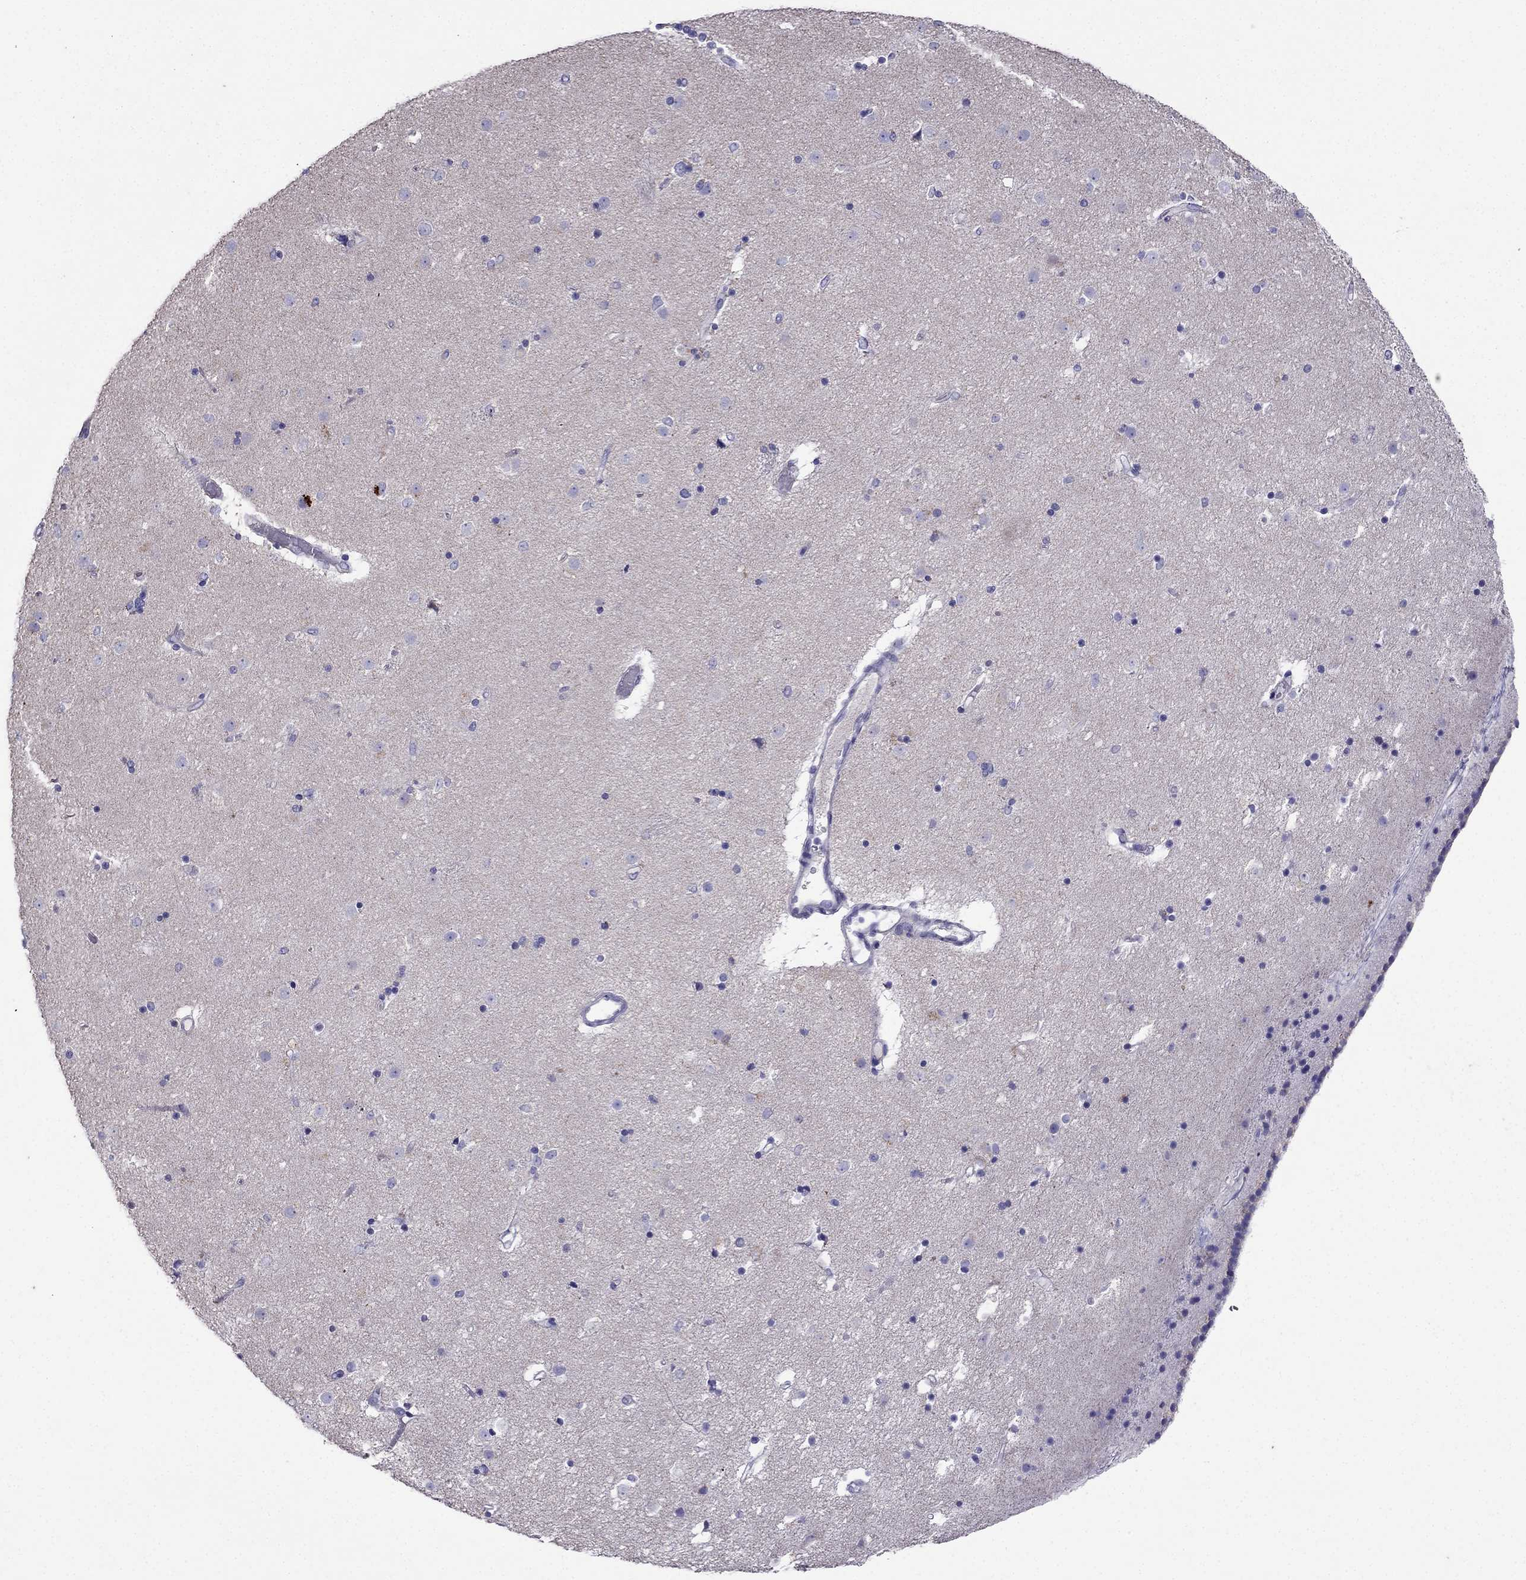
{"staining": {"intensity": "negative", "quantity": "none", "location": "none"}, "tissue": "caudate", "cell_type": "Glial cells", "image_type": "normal", "snomed": [{"axis": "morphology", "description": "Normal tissue, NOS"}, {"axis": "topography", "description": "Lateral ventricle wall"}], "caption": "Protein analysis of unremarkable caudate demonstrates no significant staining in glial cells. (Stains: DAB (3,3'-diaminobenzidine) immunohistochemistry (IHC) with hematoxylin counter stain, Microscopy: brightfield microscopy at high magnification).", "gene": "DSC1", "patient": {"sex": "female", "age": 71}}